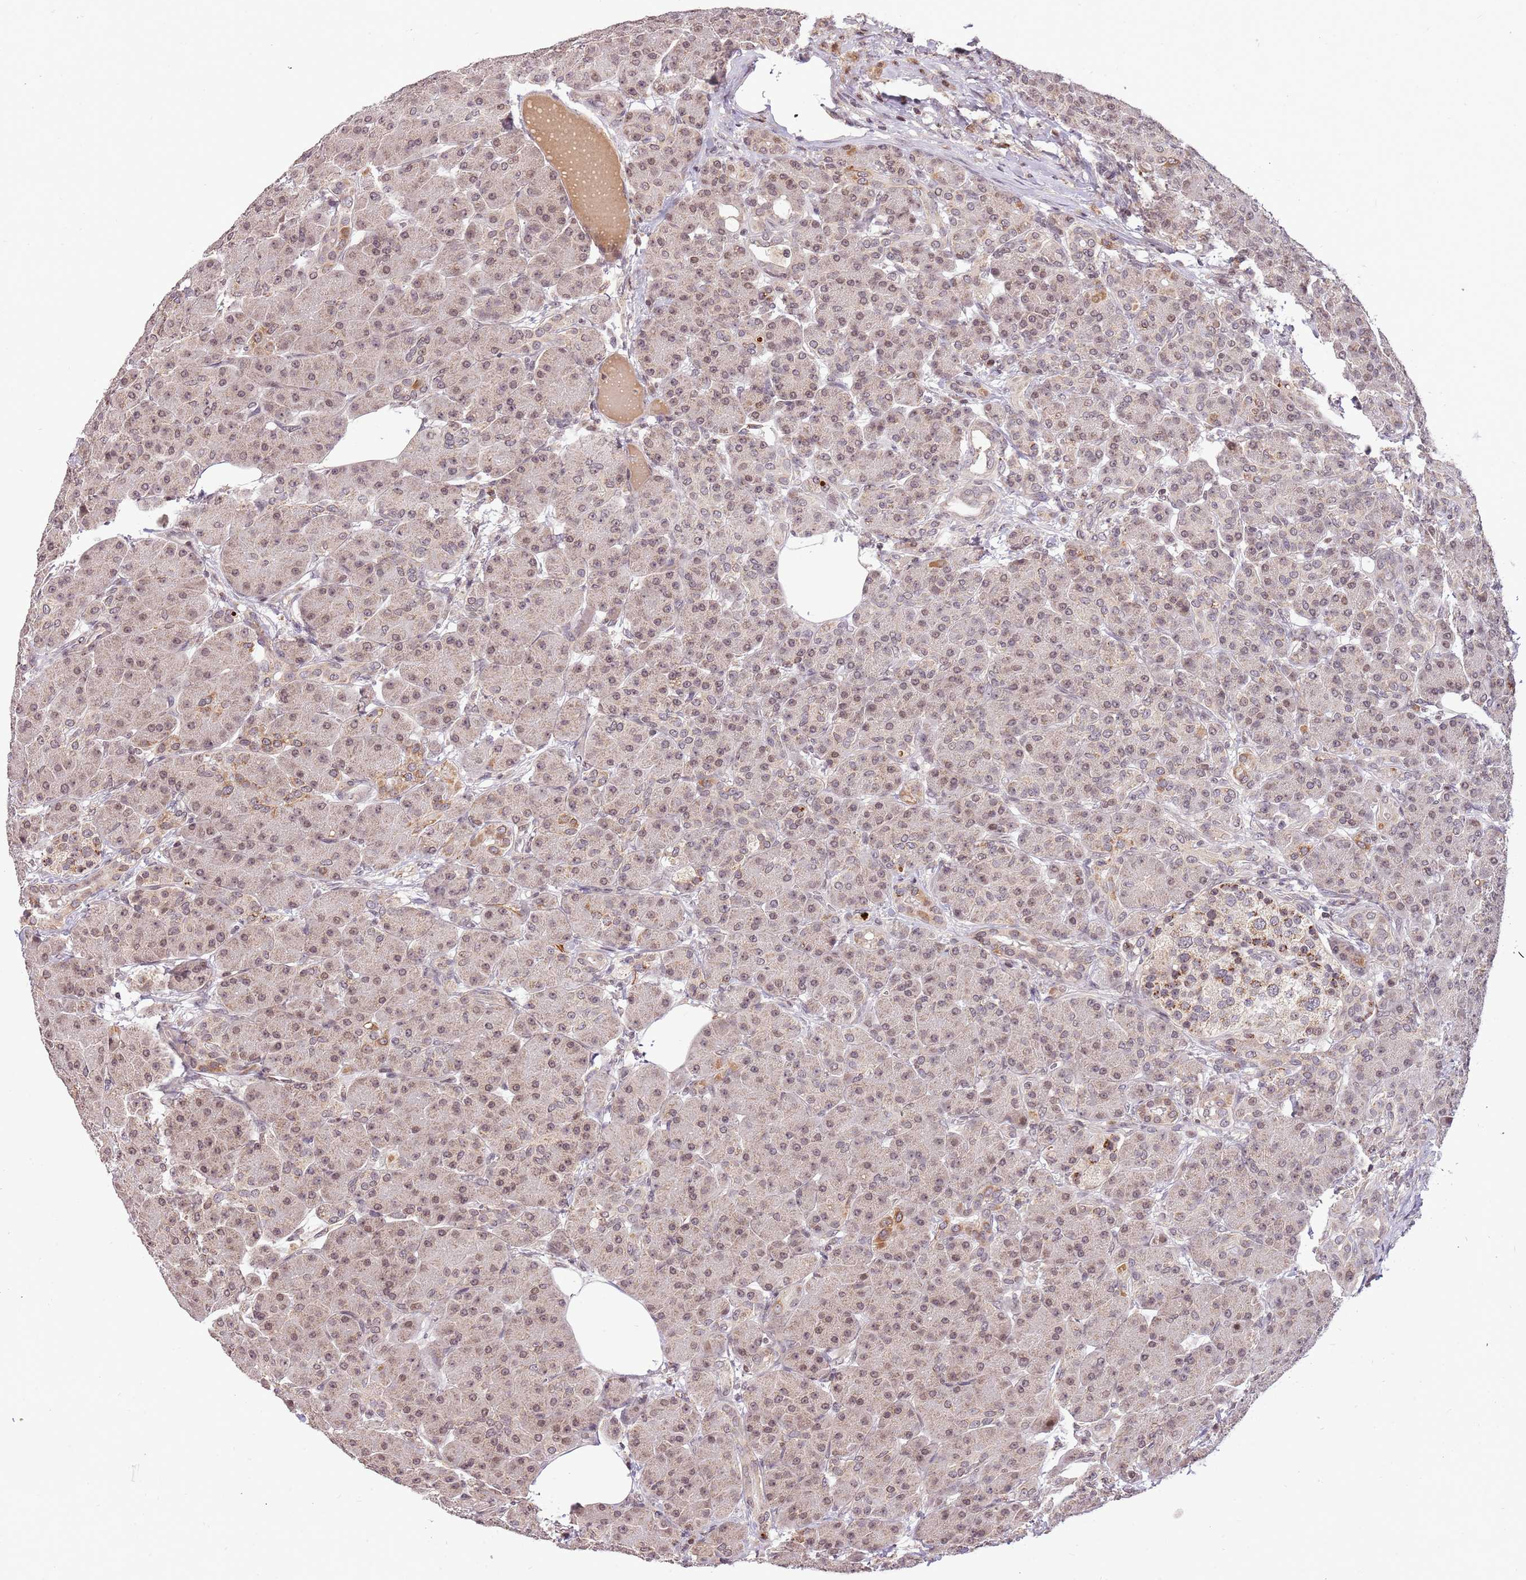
{"staining": {"intensity": "weak", "quantity": ">75%", "location": "cytoplasmic/membranous,nuclear"}, "tissue": "pancreas", "cell_type": "Exocrine glandular cells", "image_type": "normal", "snomed": [{"axis": "morphology", "description": "Normal tissue, NOS"}, {"axis": "topography", "description": "Pancreas"}], "caption": "This photomicrograph exhibits immunohistochemistry staining of unremarkable human pancreas, with low weak cytoplasmic/membranous,nuclear expression in about >75% of exocrine glandular cells.", "gene": "SAMSN1", "patient": {"sex": "male", "age": 63}}